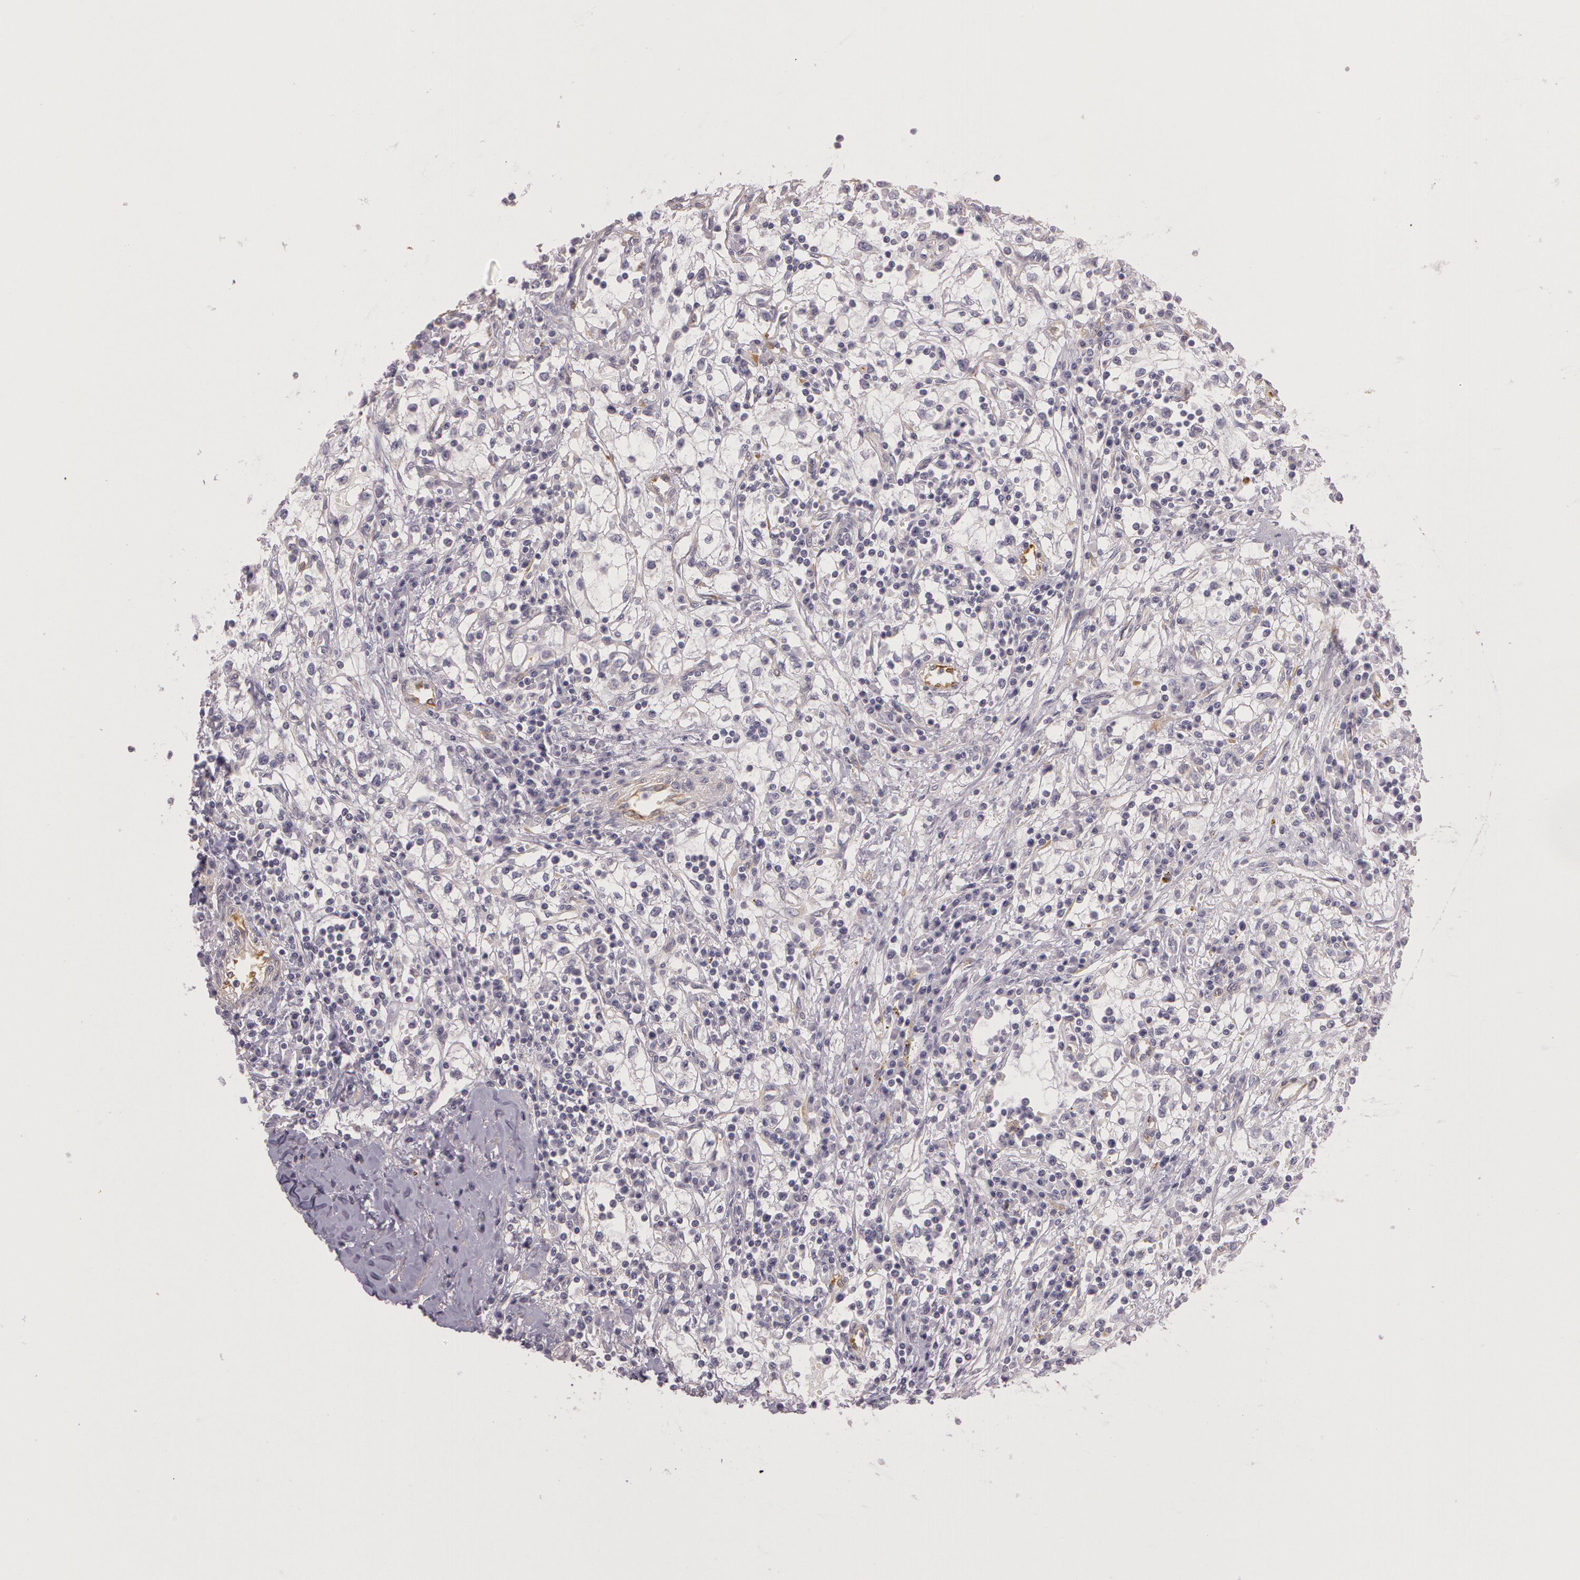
{"staining": {"intensity": "negative", "quantity": "none", "location": "none"}, "tissue": "renal cancer", "cell_type": "Tumor cells", "image_type": "cancer", "snomed": [{"axis": "morphology", "description": "Adenocarcinoma, NOS"}, {"axis": "topography", "description": "Kidney"}], "caption": "The micrograph shows no significant staining in tumor cells of renal adenocarcinoma. (IHC, brightfield microscopy, high magnification).", "gene": "G2E3", "patient": {"sex": "male", "age": 82}}